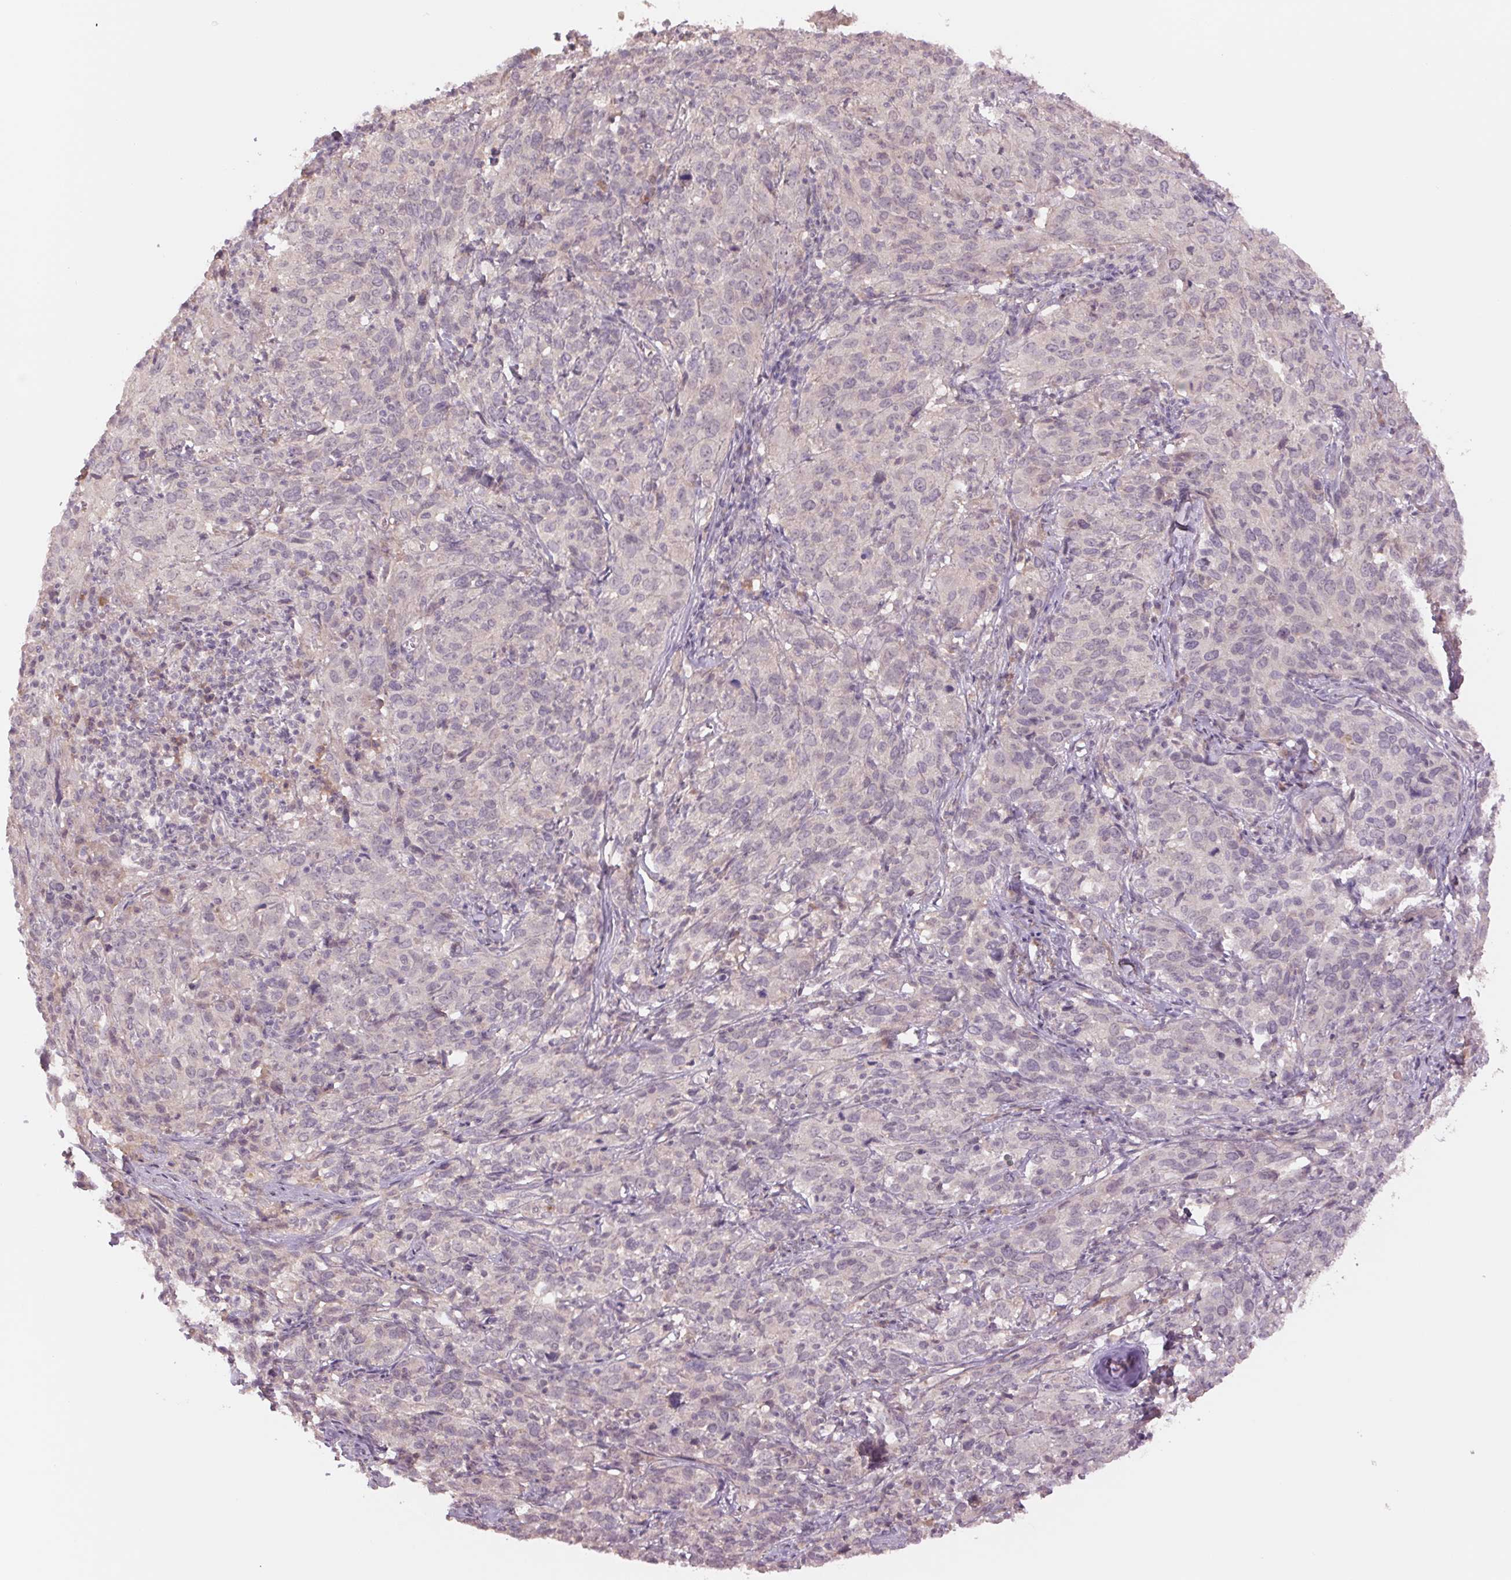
{"staining": {"intensity": "negative", "quantity": "none", "location": "none"}, "tissue": "cervical cancer", "cell_type": "Tumor cells", "image_type": "cancer", "snomed": [{"axis": "morphology", "description": "Squamous cell carcinoma, NOS"}, {"axis": "topography", "description": "Cervix"}], "caption": "Immunohistochemical staining of squamous cell carcinoma (cervical) reveals no significant positivity in tumor cells.", "gene": "PPIA", "patient": {"sex": "female", "age": 51}}